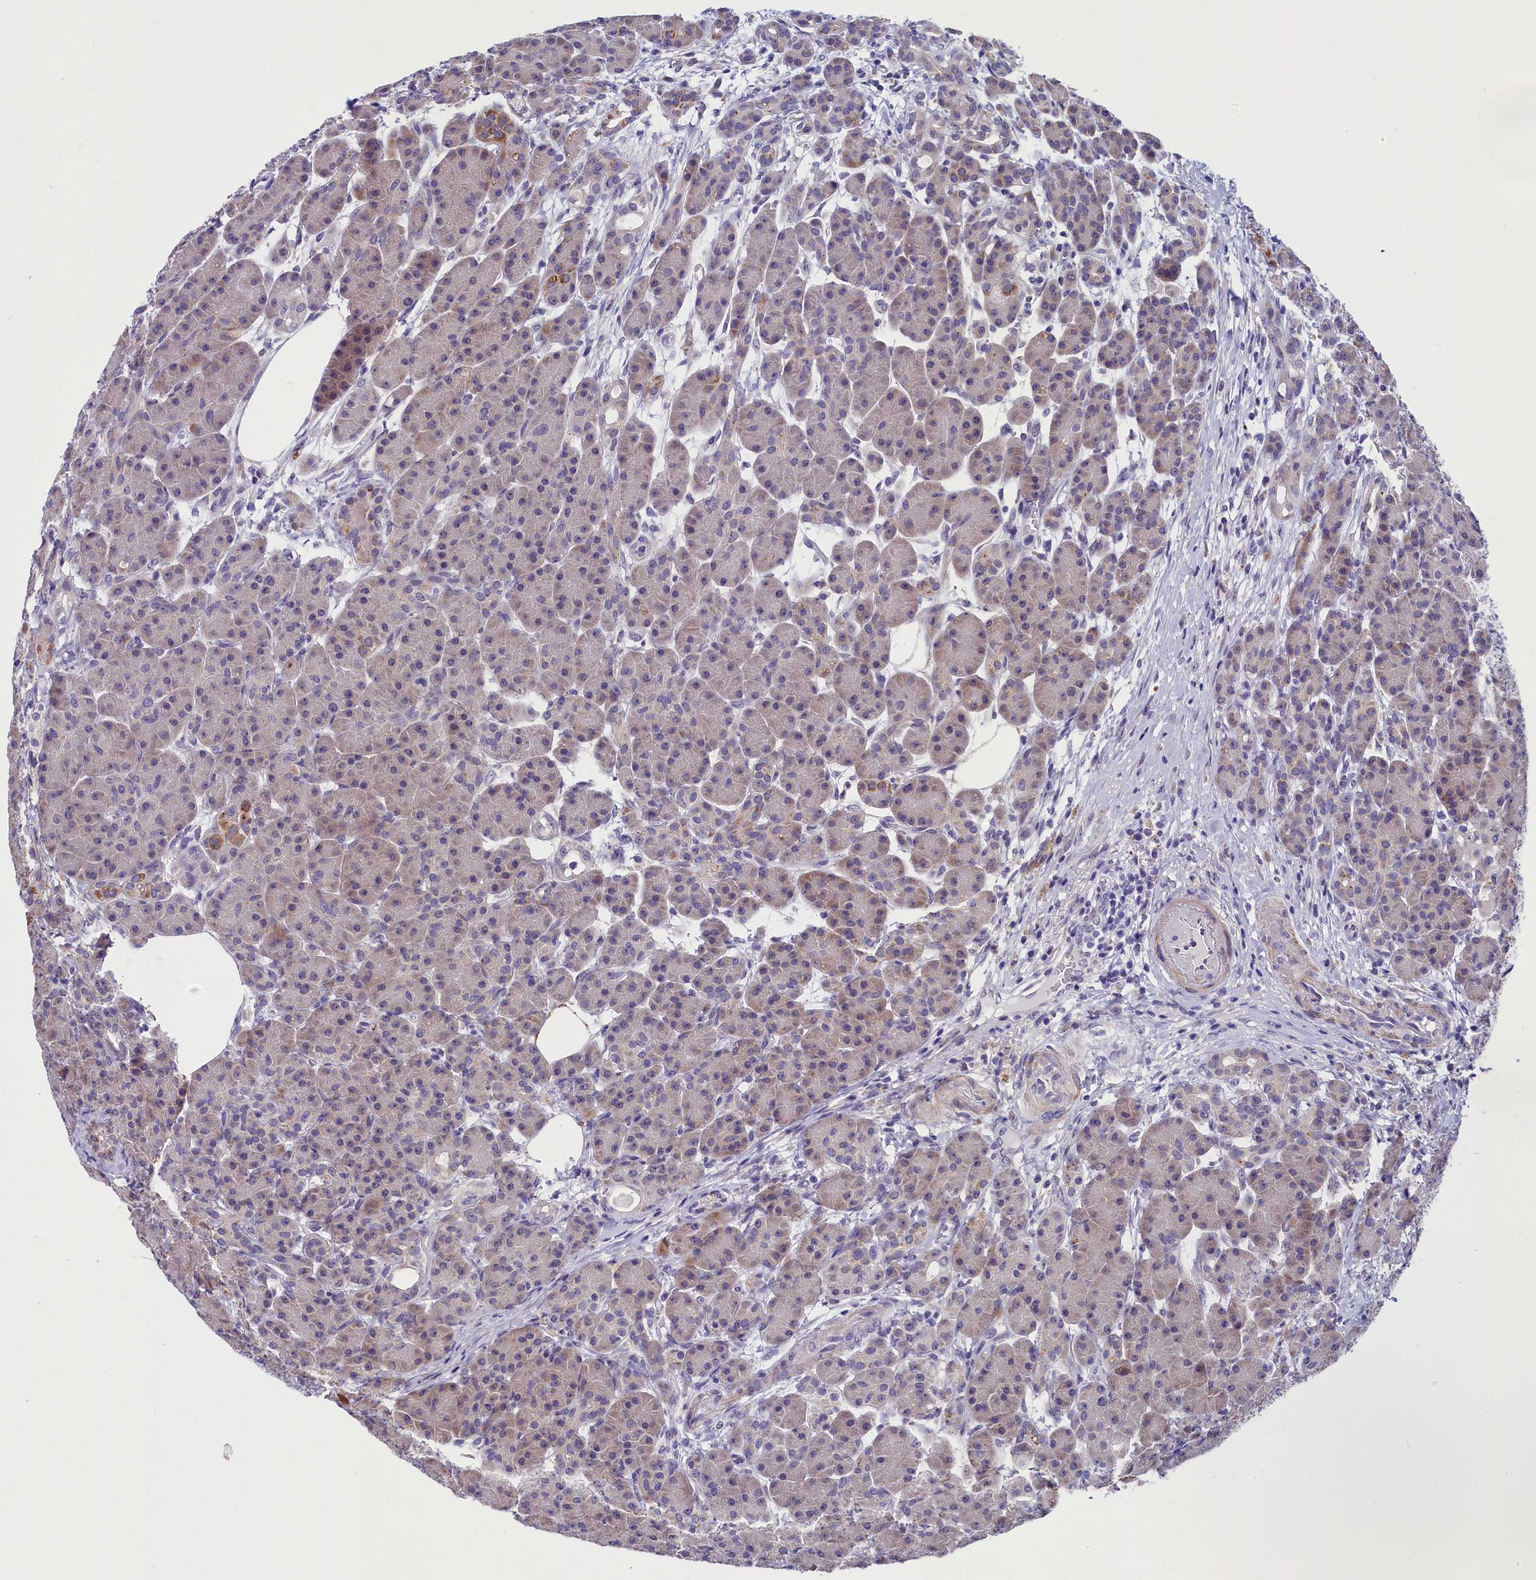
{"staining": {"intensity": "weak", "quantity": "25%-75%", "location": "cytoplasmic/membranous"}, "tissue": "pancreas", "cell_type": "Exocrine glandular cells", "image_type": "normal", "snomed": [{"axis": "morphology", "description": "Normal tissue, NOS"}, {"axis": "topography", "description": "Pancreas"}], "caption": "The histopathology image displays a brown stain indicating the presence of a protein in the cytoplasmic/membranous of exocrine glandular cells in pancreas.", "gene": "SCD5", "patient": {"sex": "male", "age": 63}}